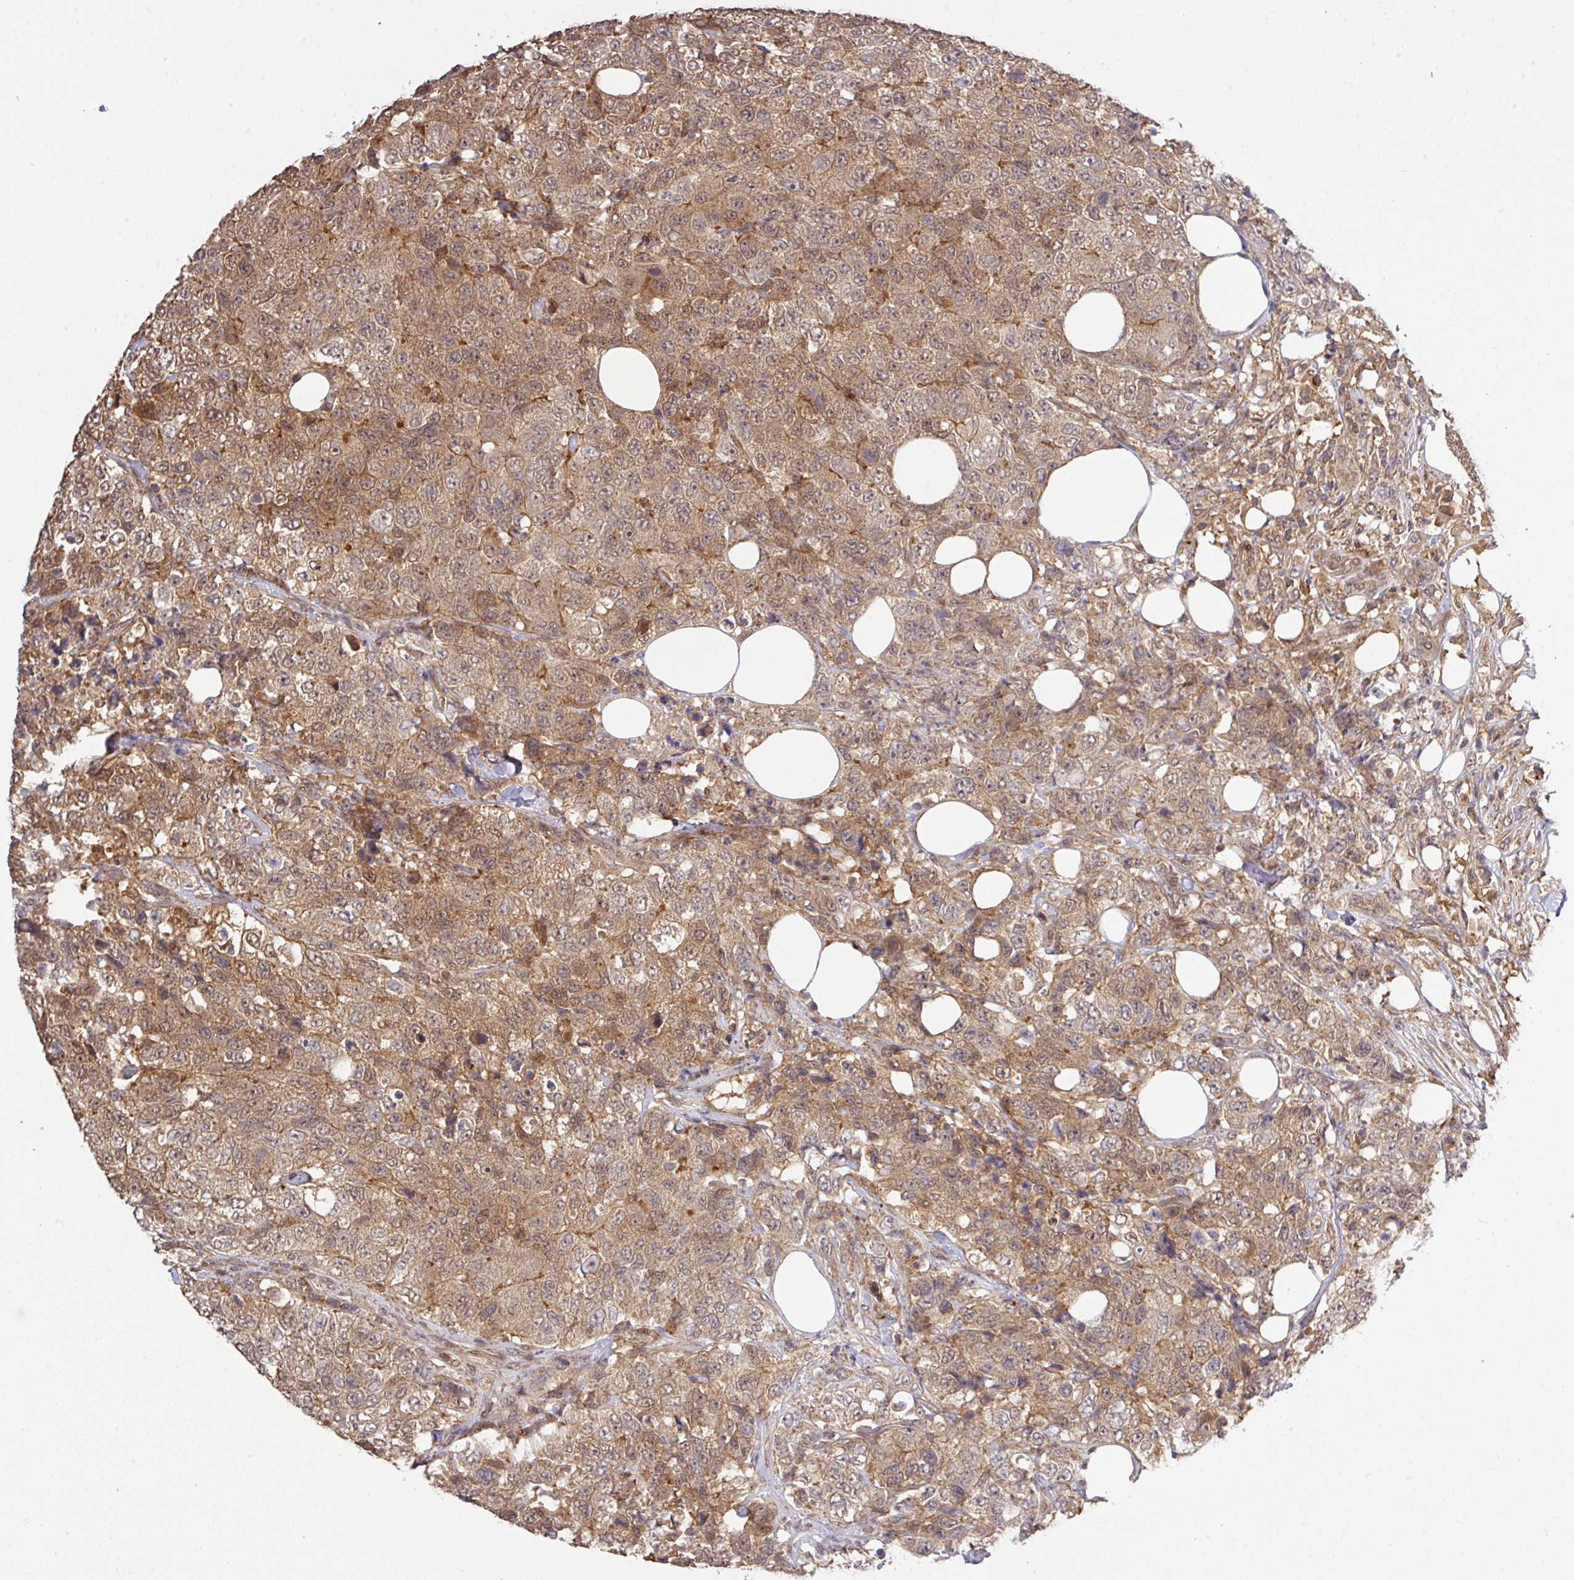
{"staining": {"intensity": "moderate", "quantity": ">75%", "location": "cytoplasmic/membranous"}, "tissue": "urothelial cancer", "cell_type": "Tumor cells", "image_type": "cancer", "snomed": [{"axis": "morphology", "description": "Urothelial carcinoma, High grade"}, {"axis": "topography", "description": "Urinary bladder"}], "caption": "Protein staining of urothelial carcinoma (high-grade) tissue displays moderate cytoplasmic/membranous positivity in about >75% of tumor cells.", "gene": "ARPIN", "patient": {"sex": "female", "age": 78}}